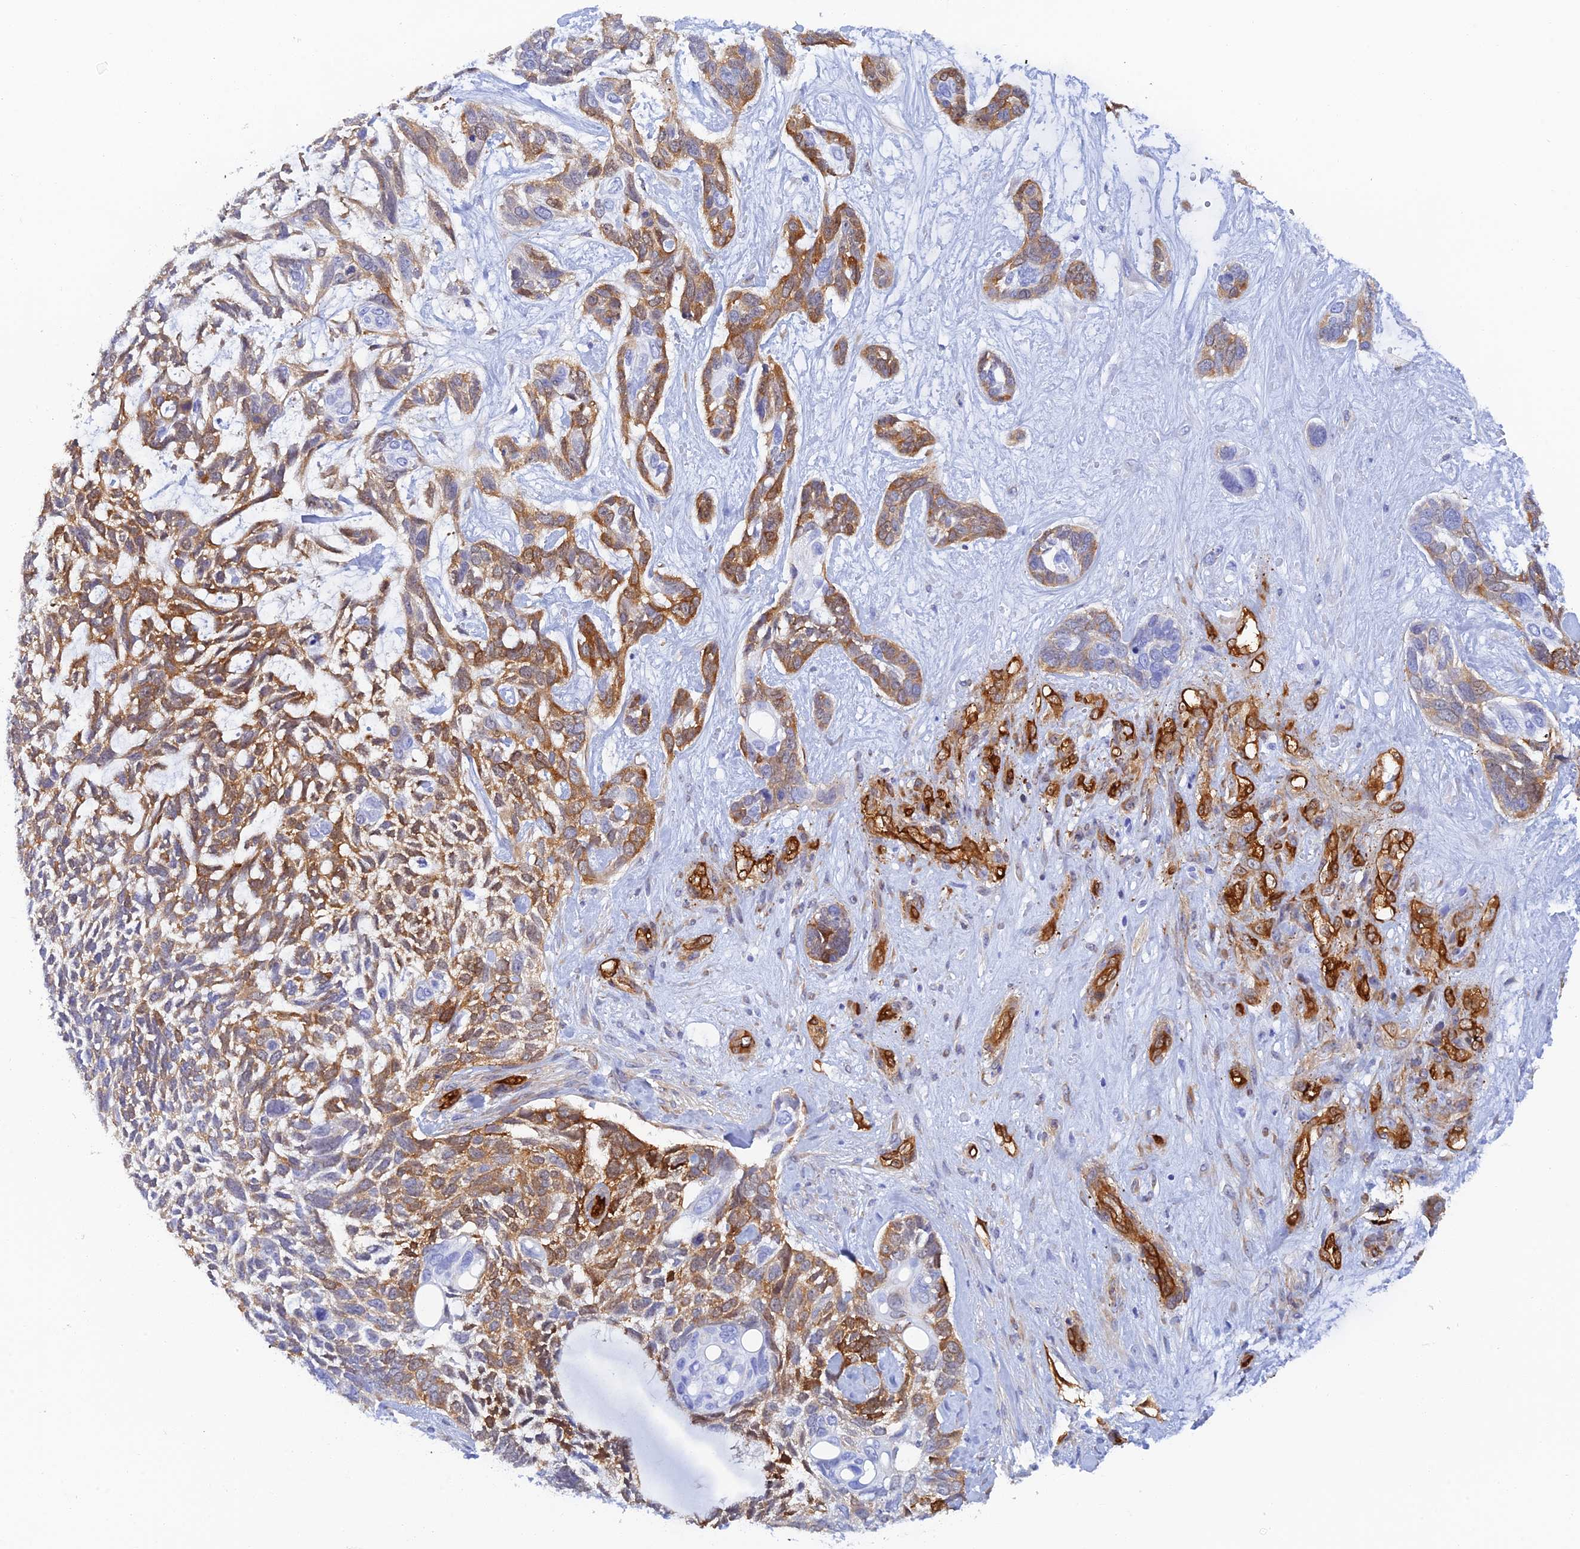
{"staining": {"intensity": "moderate", "quantity": ">75%", "location": "cytoplasmic/membranous"}, "tissue": "skin cancer", "cell_type": "Tumor cells", "image_type": "cancer", "snomed": [{"axis": "morphology", "description": "Basal cell carcinoma"}, {"axis": "topography", "description": "Skin"}], "caption": "Moderate cytoplasmic/membranous staining for a protein is identified in approximately >75% of tumor cells of skin cancer using immunohistochemistry (IHC).", "gene": "CRIP2", "patient": {"sex": "male", "age": 88}}